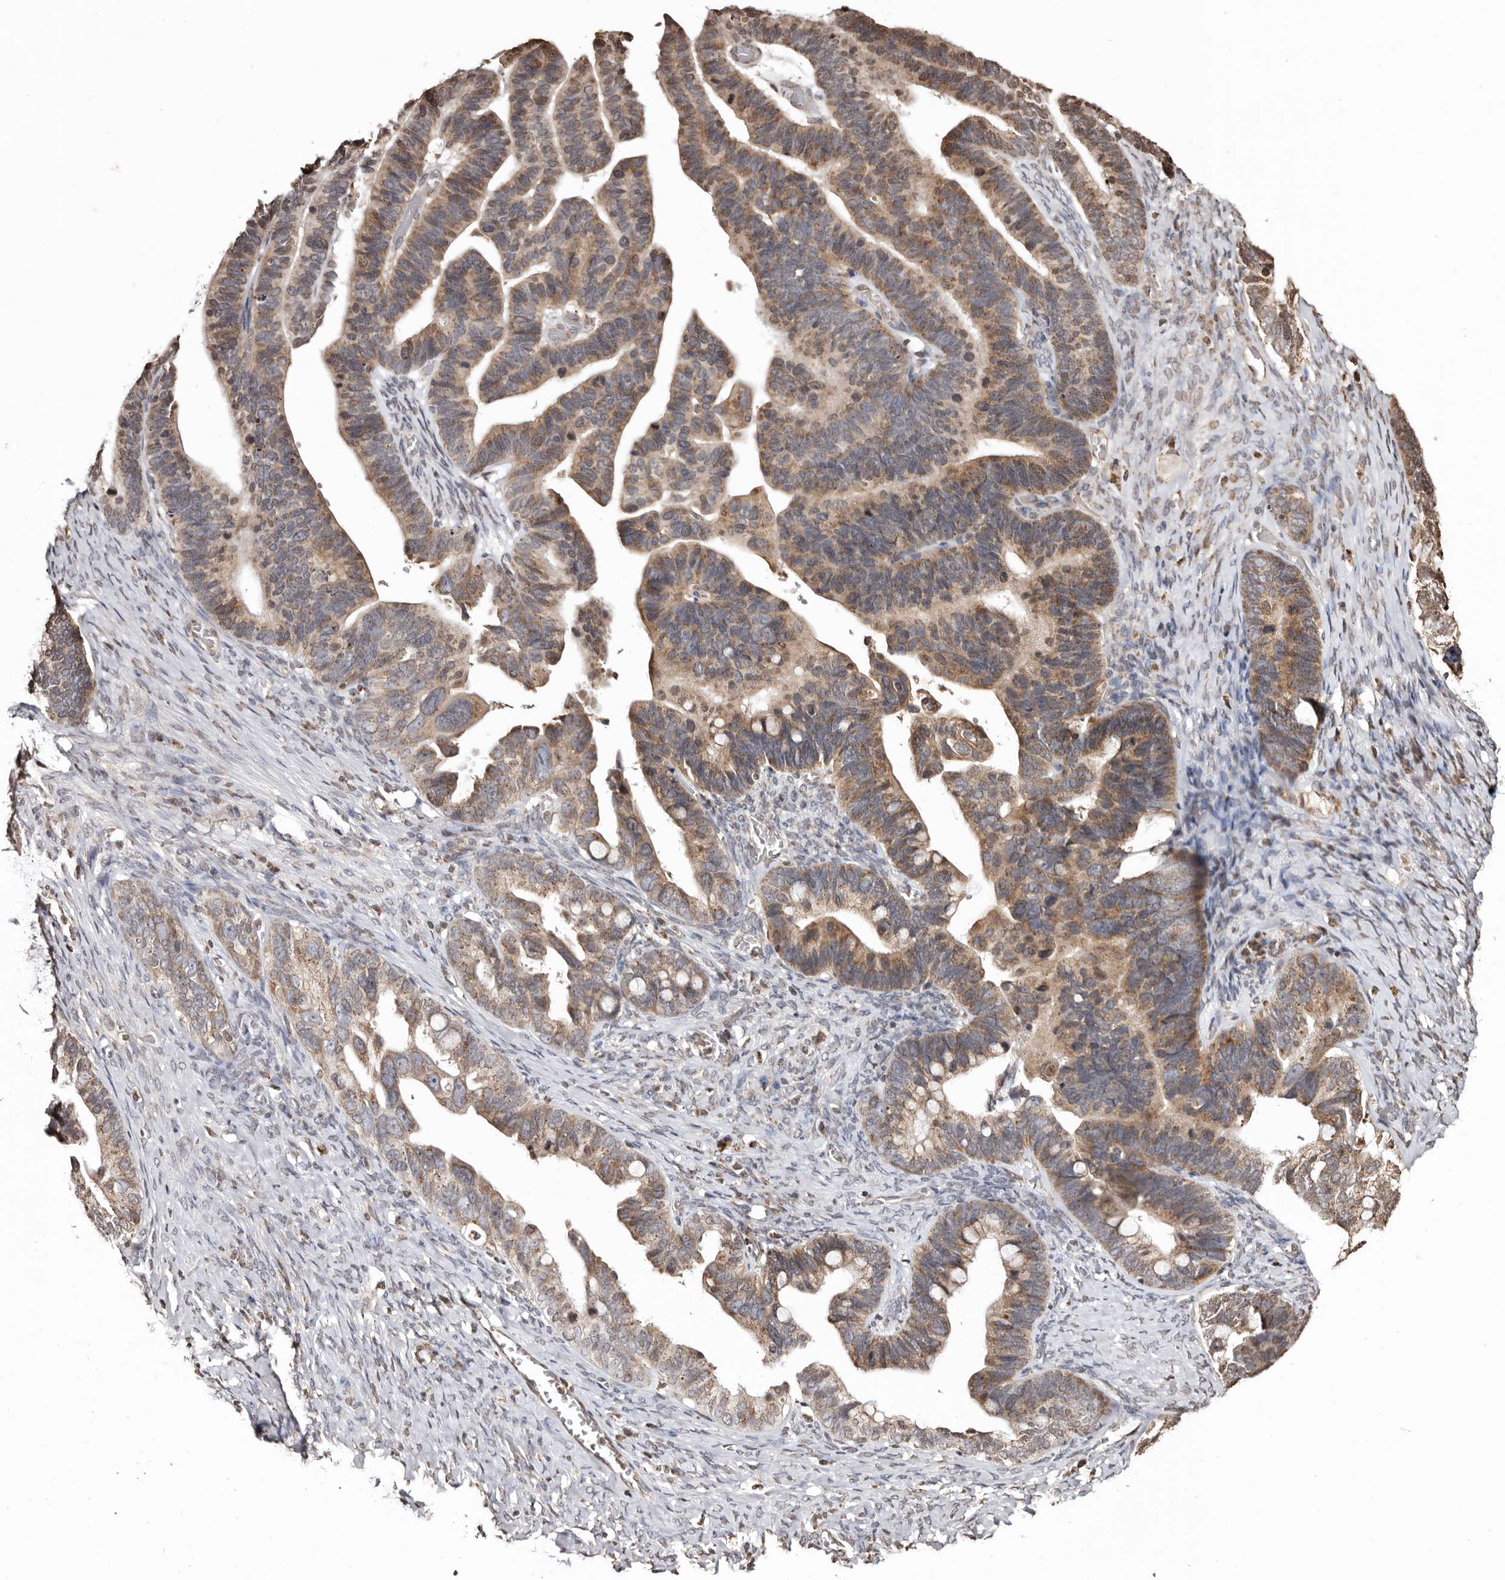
{"staining": {"intensity": "moderate", "quantity": ">75%", "location": "cytoplasmic/membranous"}, "tissue": "ovarian cancer", "cell_type": "Tumor cells", "image_type": "cancer", "snomed": [{"axis": "morphology", "description": "Cystadenocarcinoma, serous, NOS"}, {"axis": "topography", "description": "Ovary"}], "caption": "This is an image of immunohistochemistry (IHC) staining of ovarian serous cystadenocarcinoma, which shows moderate positivity in the cytoplasmic/membranous of tumor cells.", "gene": "CCDC190", "patient": {"sex": "female", "age": 56}}